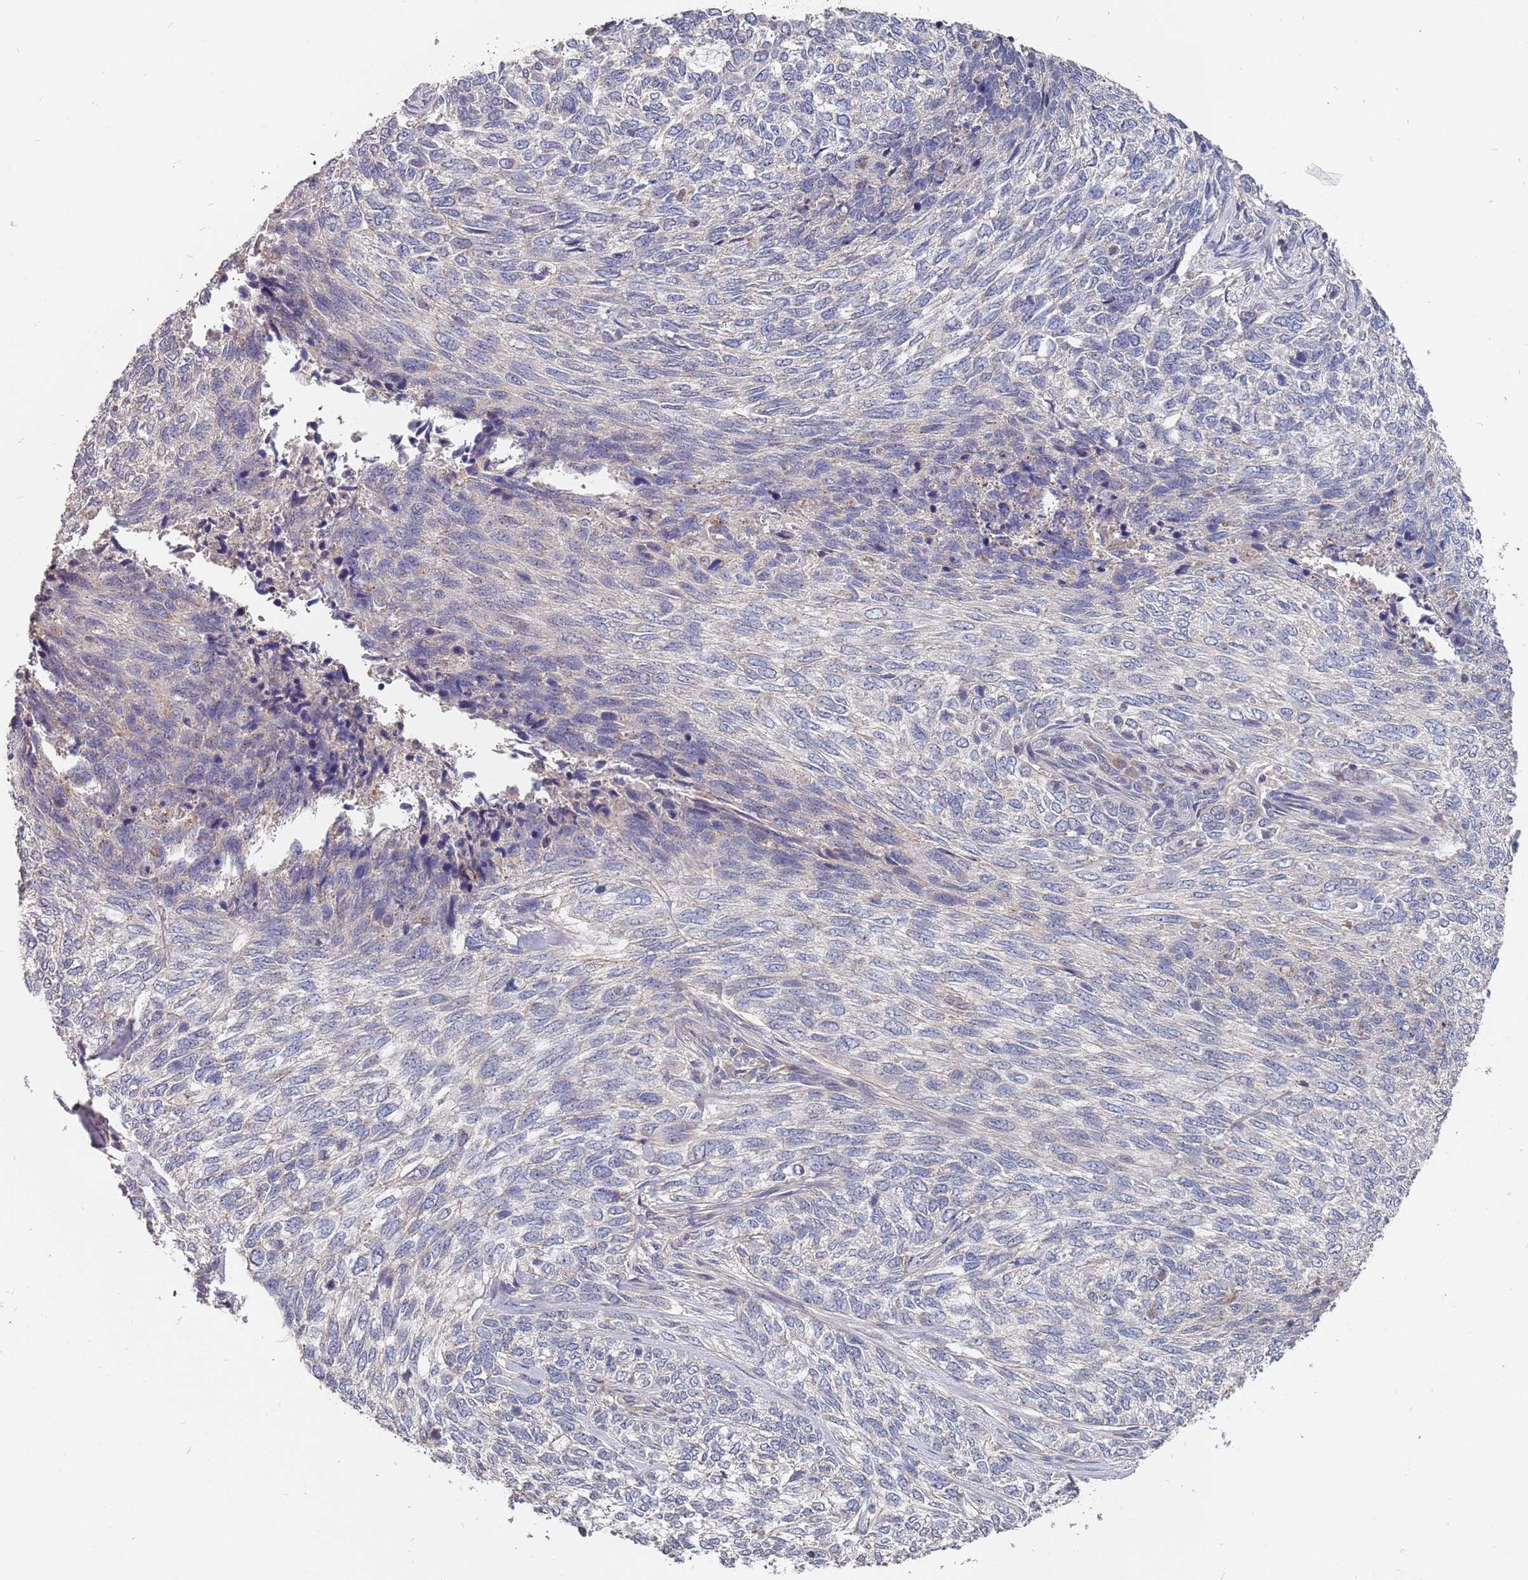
{"staining": {"intensity": "negative", "quantity": "none", "location": "none"}, "tissue": "skin cancer", "cell_type": "Tumor cells", "image_type": "cancer", "snomed": [{"axis": "morphology", "description": "Basal cell carcinoma"}, {"axis": "topography", "description": "Skin"}], "caption": "DAB (3,3'-diaminobenzidine) immunohistochemical staining of skin cancer demonstrates no significant expression in tumor cells.", "gene": "TCEANC2", "patient": {"sex": "female", "age": 65}}